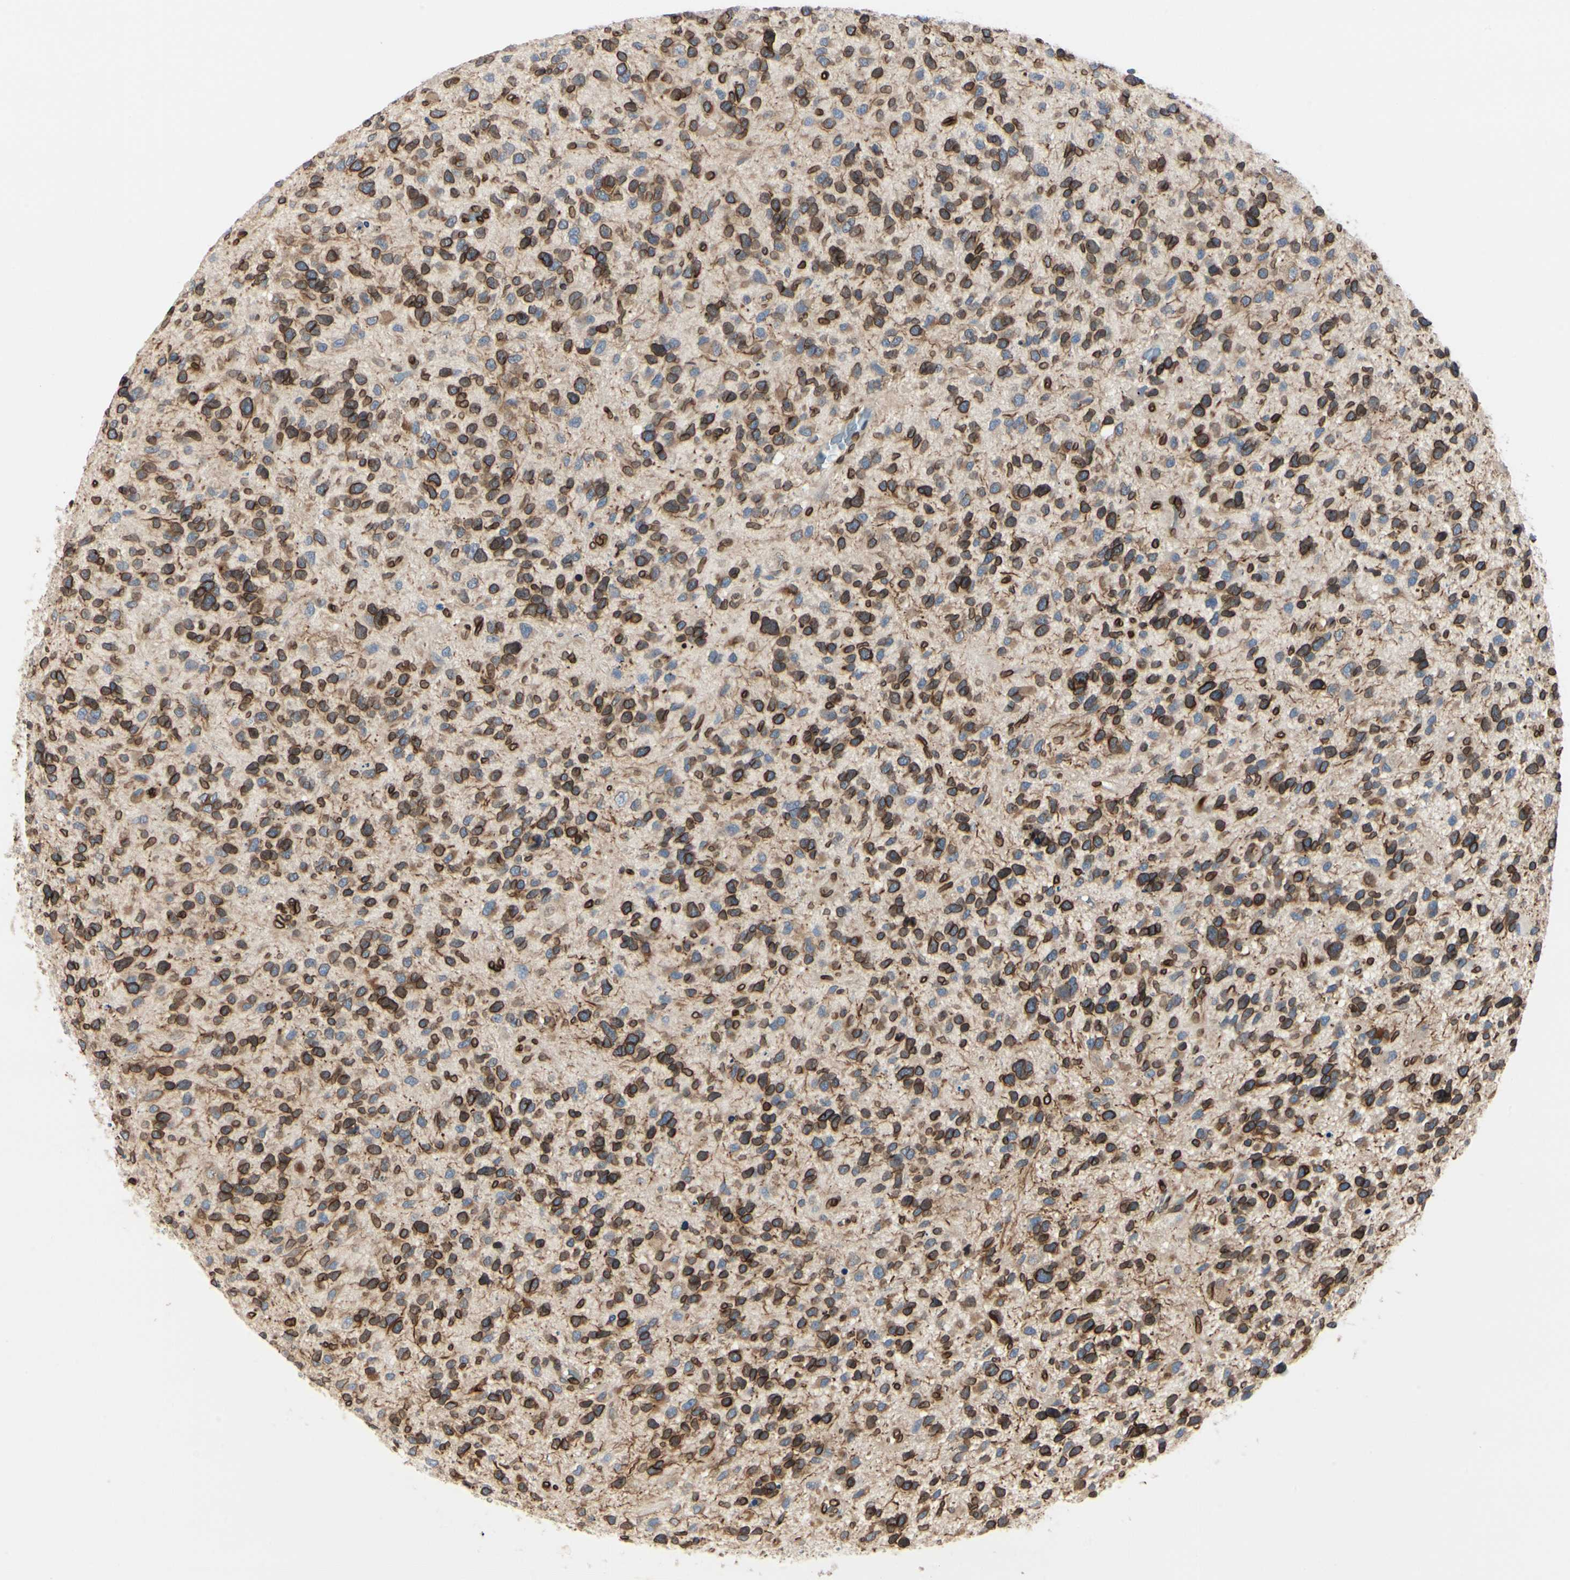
{"staining": {"intensity": "moderate", "quantity": ">75%", "location": "cytoplasmic/membranous,nuclear"}, "tissue": "glioma", "cell_type": "Tumor cells", "image_type": "cancer", "snomed": [{"axis": "morphology", "description": "Glioma, malignant, High grade"}, {"axis": "topography", "description": "Brain"}], "caption": "Brown immunohistochemical staining in human glioma displays moderate cytoplasmic/membranous and nuclear staining in approximately >75% of tumor cells.", "gene": "TMPO", "patient": {"sex": "female", "age": 58}}